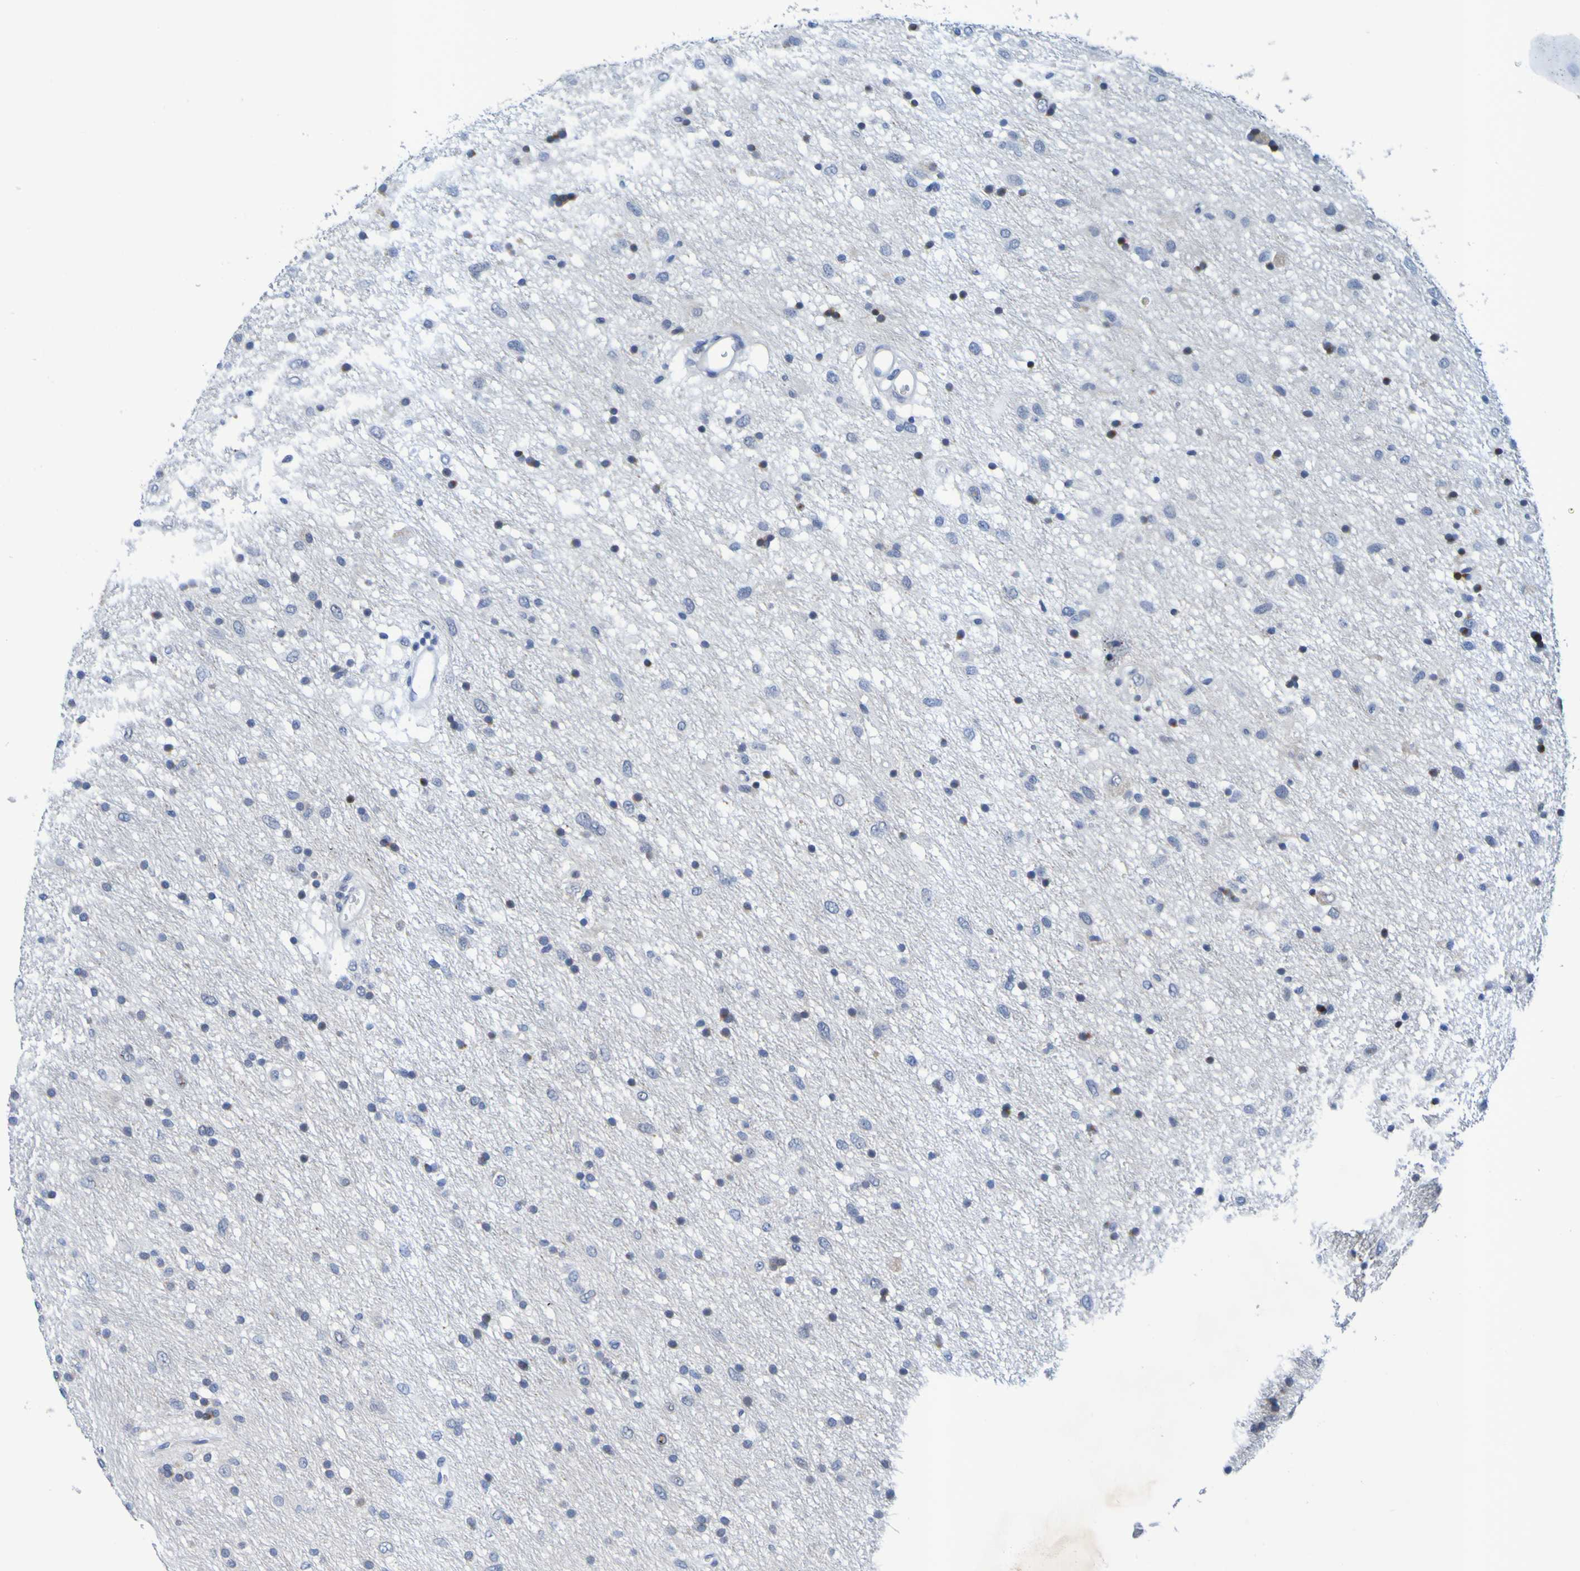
{"staining": {"intensity": "moderate", "quantity": "25%-75%", "location": "cytoplasmic/membranous"}, "tissue": "glioma", "cell_type": "Tumor cells", "image_type": "cancer", "snomed": [{"axis": "morphology", "description": "Glioma, malignant, Low grade"}, {"axis": "topography", "description": "Brain"}], "caption": "An immunohistochemistry (IHC) photomicrograph of neoplastic tissue is shown. Protein staining in brown shows moderate cytoplasmic/membranous positivity in low-grade glioma (malignant) within tumor cells.", "gene": "VMA21", "patient": {"sex": "male", "age": 77}}